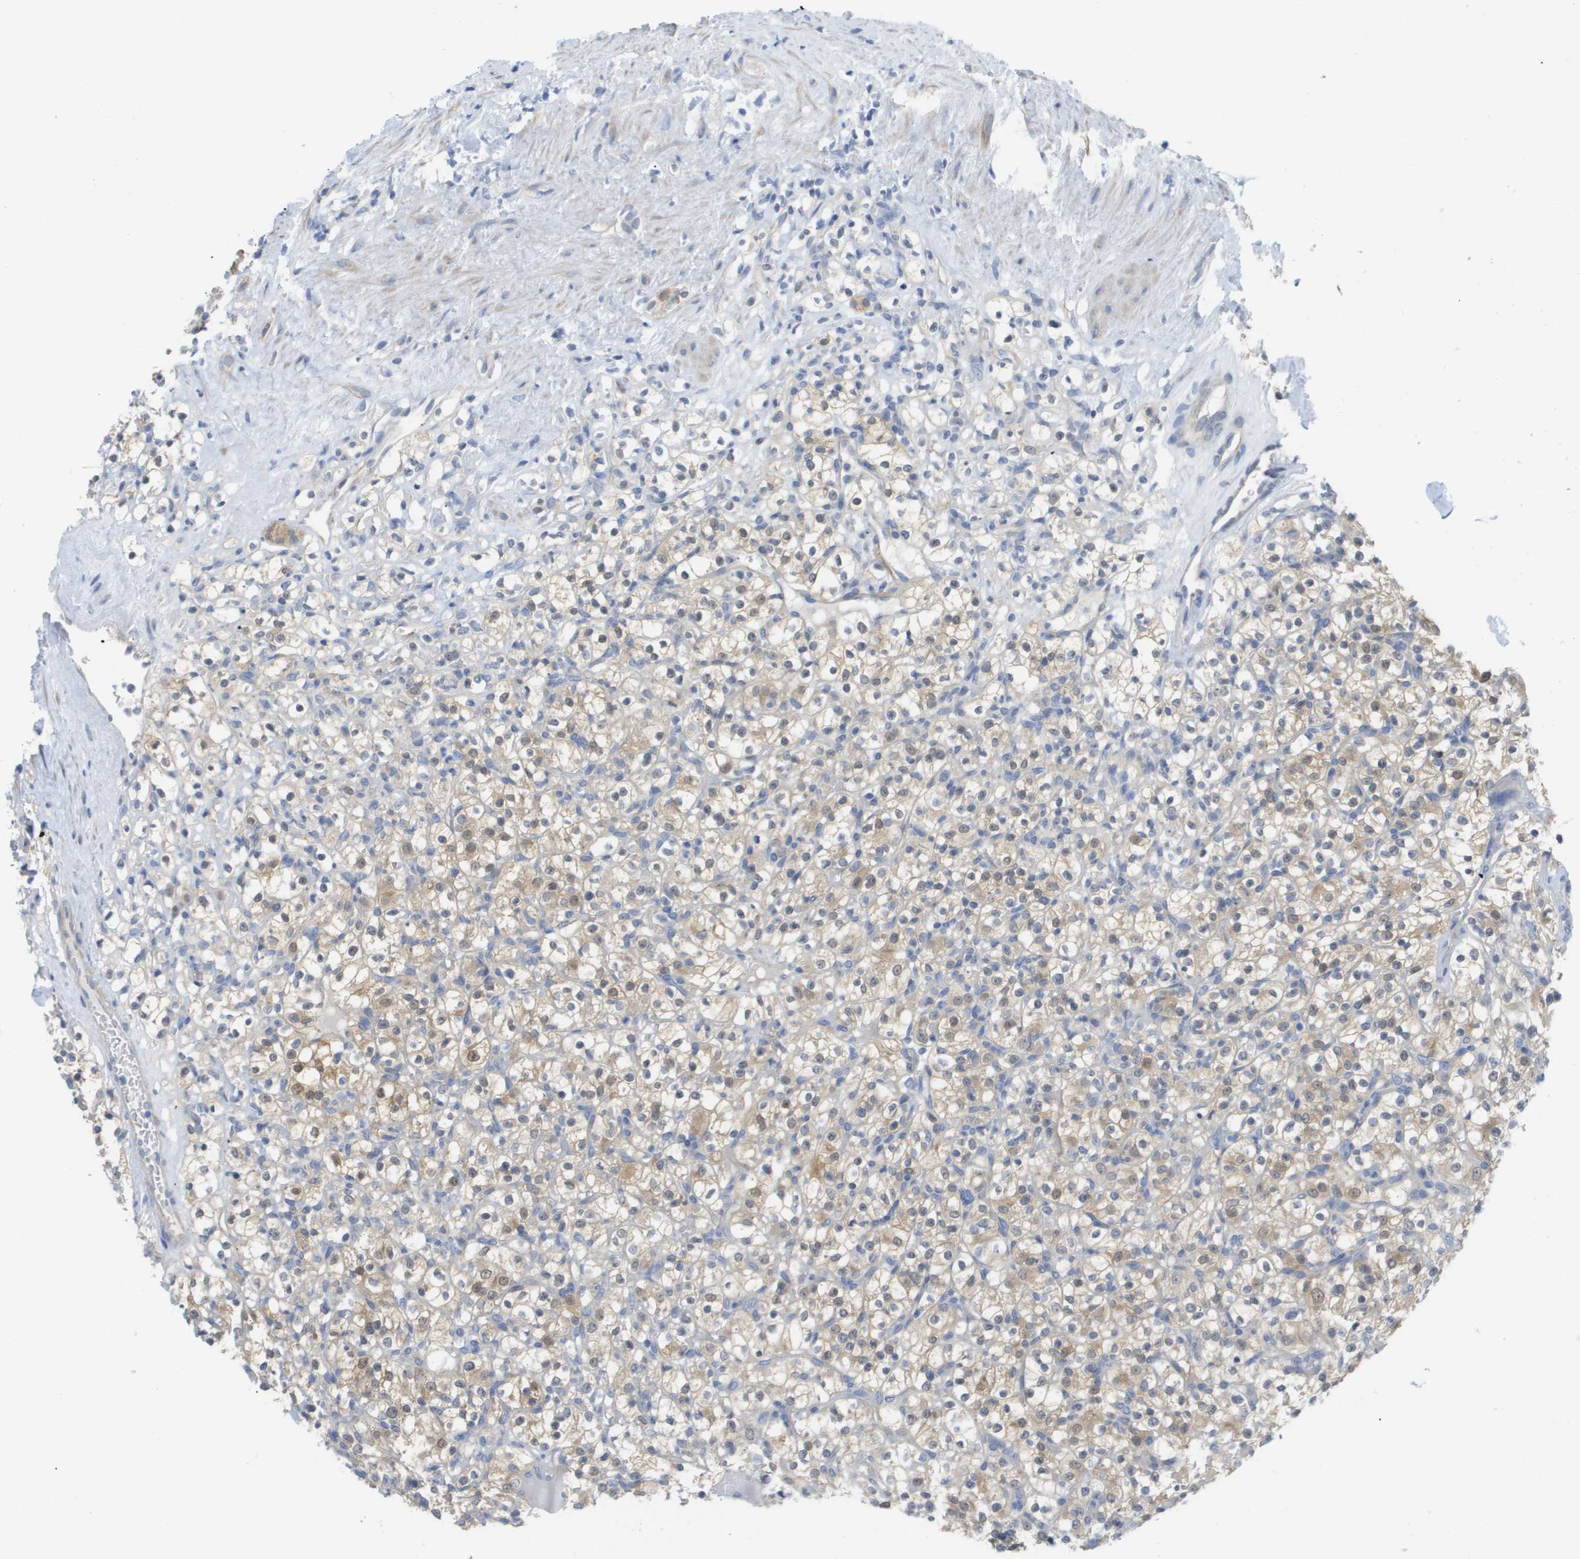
{"staining": {"intensity": "weak", "quantity": ">75%", "location": "cytoplasmic/membranous"}, "tissue": "renal cancer", "cell_type": "Tumor cells", "image_type": "cancer", "snomed": [{"axis": "morphology", "description": "Normal tissue, NOS"}, {"axis": "morphology", "description": "Adenocarcinoma, NOS"}, {"axis": "topography", "description": "Kidney"}], "caption": "This histopathology image displays IHC staining of renal cancer (adenocarcinoma), with low weak cytoplasmic/membranous staining in approximately >75% of tumor cells.", "gene": "MYL3", "patient": {"sex": "female", "age": 72}}